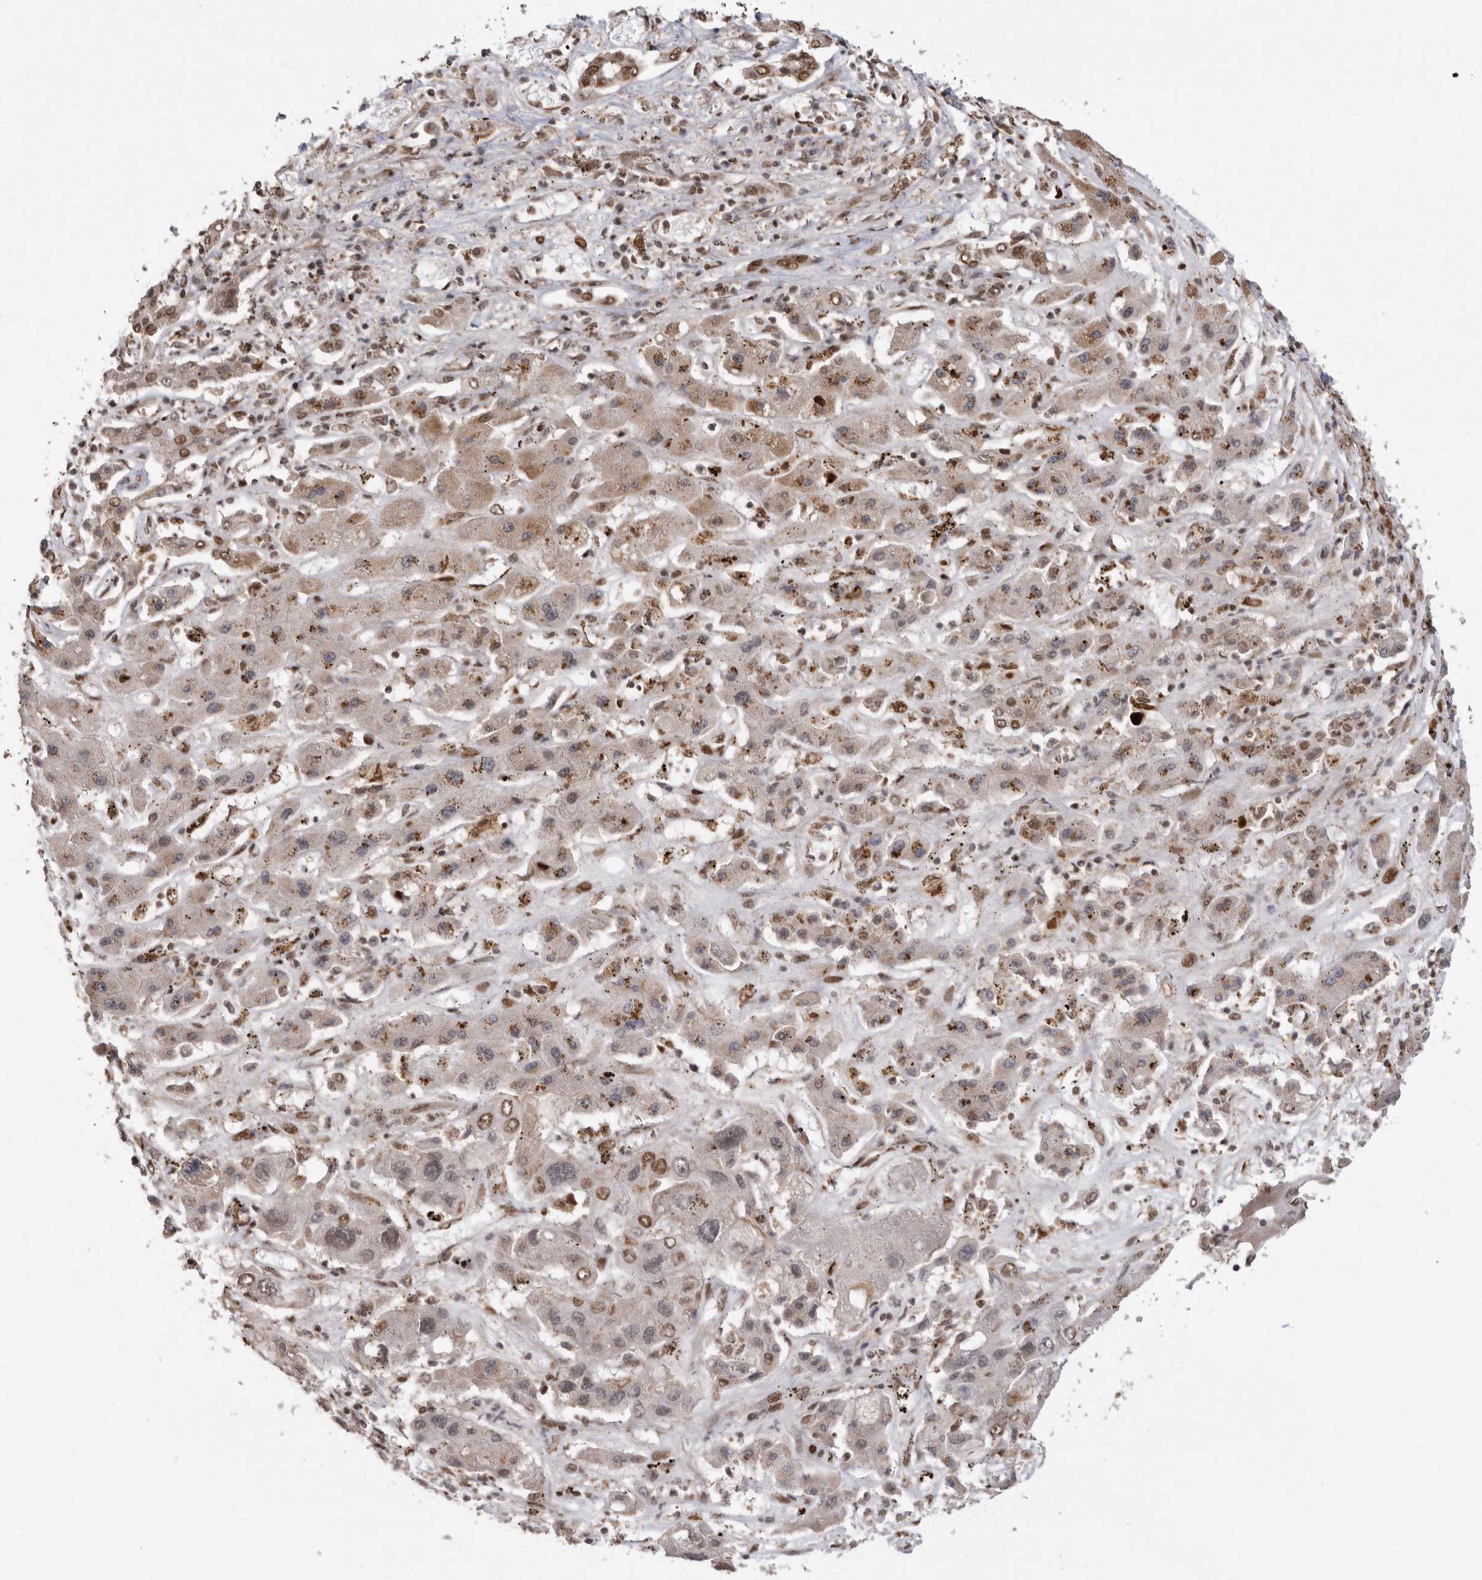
{"staining": {"intensity": "moderate", "quantity": "25%-75%", "location": "nuclear"}, "tissue": "liver cancer", "cell_type": "Tumor cells", "image_type": "cancer", "snomed": [{"axis": "morphology", "description": "Cholangiocarcinoma"}, {"axis": "topography", "description": "Liver"}], "caption": "Protein expression analysis of liver cancer (cholangiocarcinoma) reveals moderate nuclear positivity in approximately 25%-75% of tumor cells. The staining was performed using DAB, with brown indicating positive protein expression. Nuclei are stained blue with hematoxylin.", "gene": "TDRD3", "patient": {"sex": "male", "age": 67}}